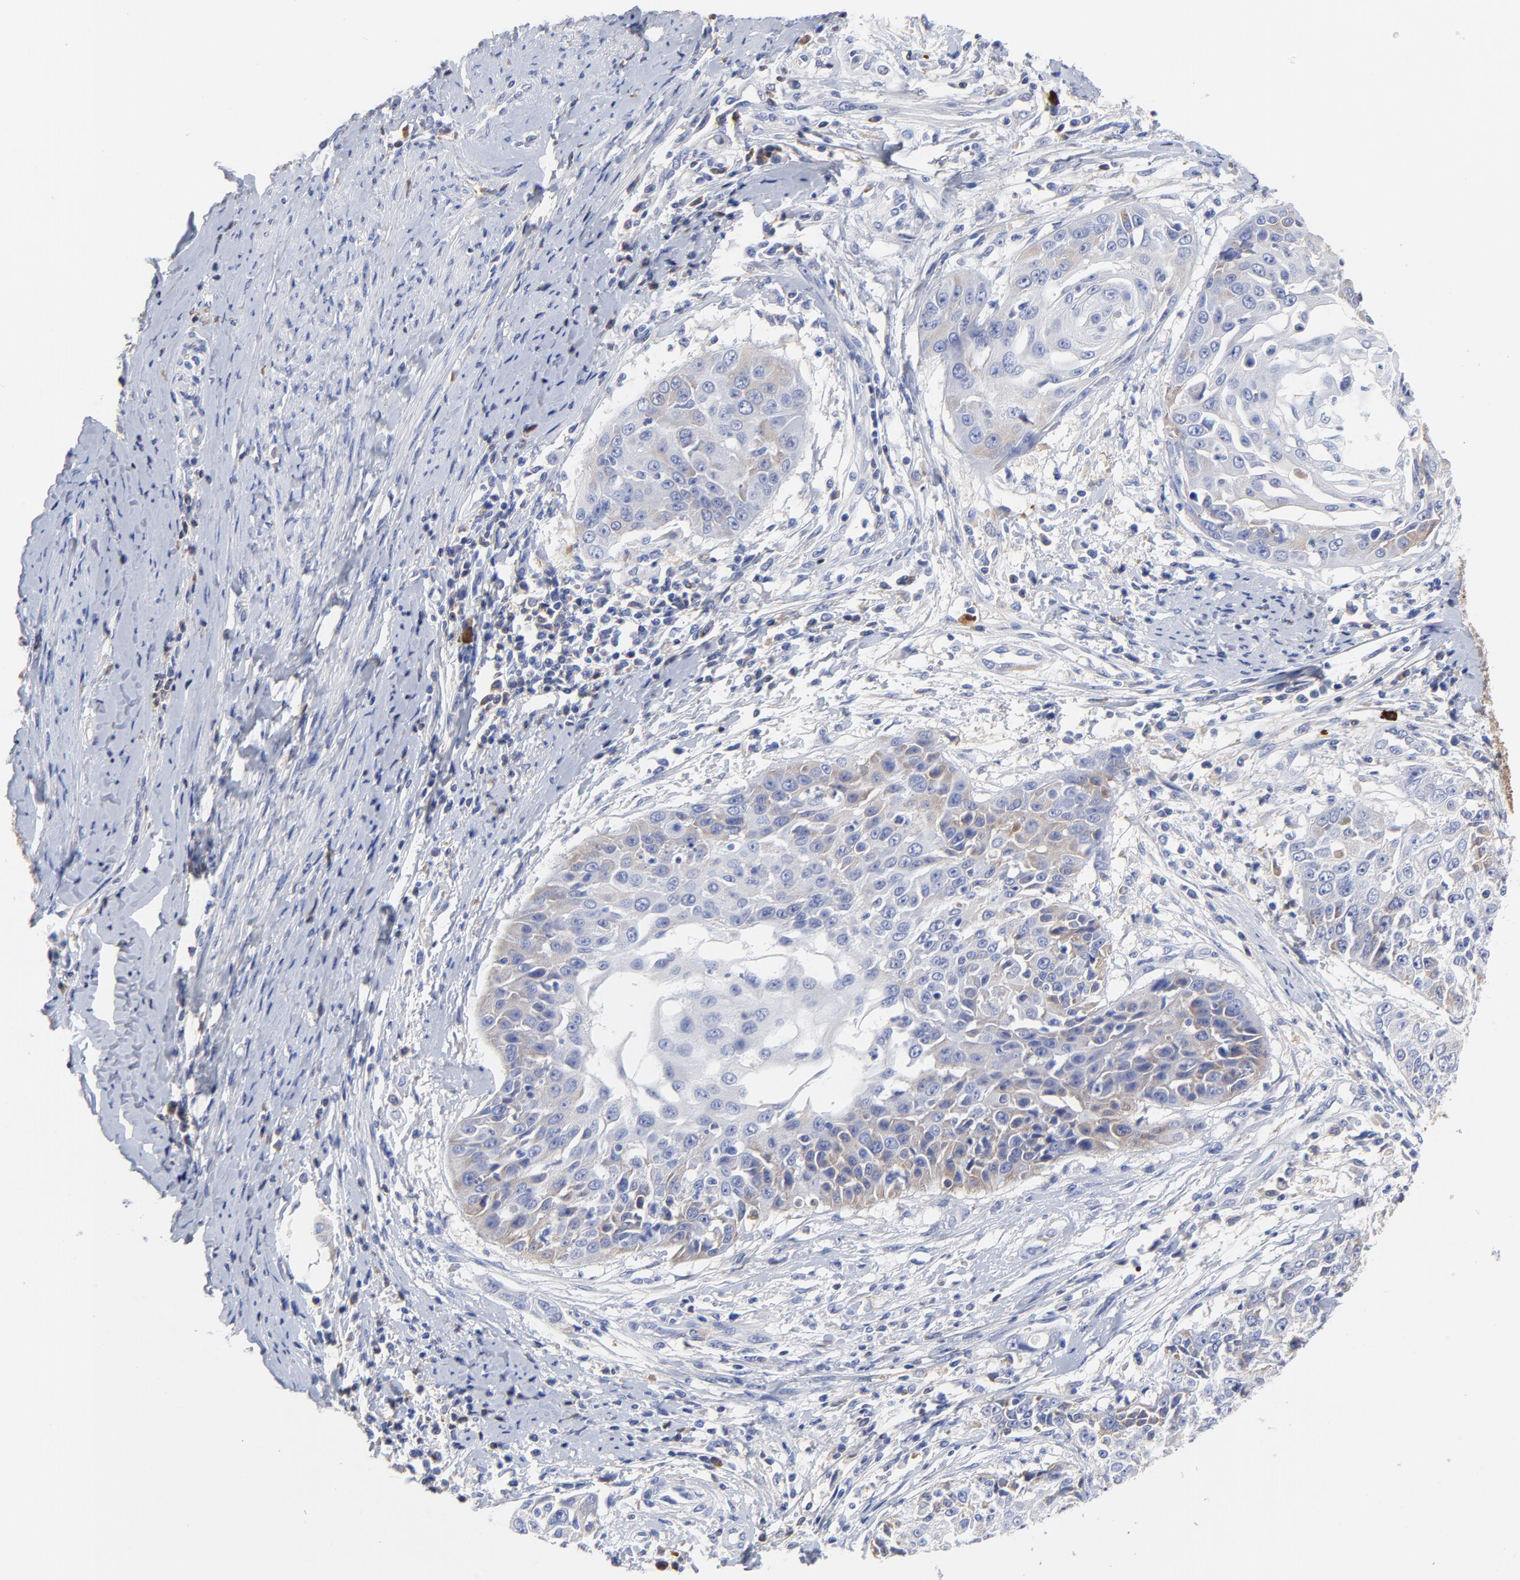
{"staining": {"intensity": "weak", "quantity": "<25%", "location": "cytoplasmic/membranous"}, "tissue": "cervical cancer", "cell_type": "Tumor cells", "image_type": "cancer", "snomed": [{"axis": "morphology", "description": "Squamous cell carcinoma, NOS"}, {"axis": "topography", "description": "Cervix"}], "caption": "IHC photomicrograph of cervical cancer stained for a protein (brown), which exhibits no expression in tumor cells.", "gene": "IGLV3-10", "patient": {"sex": "female", "age": 64}}